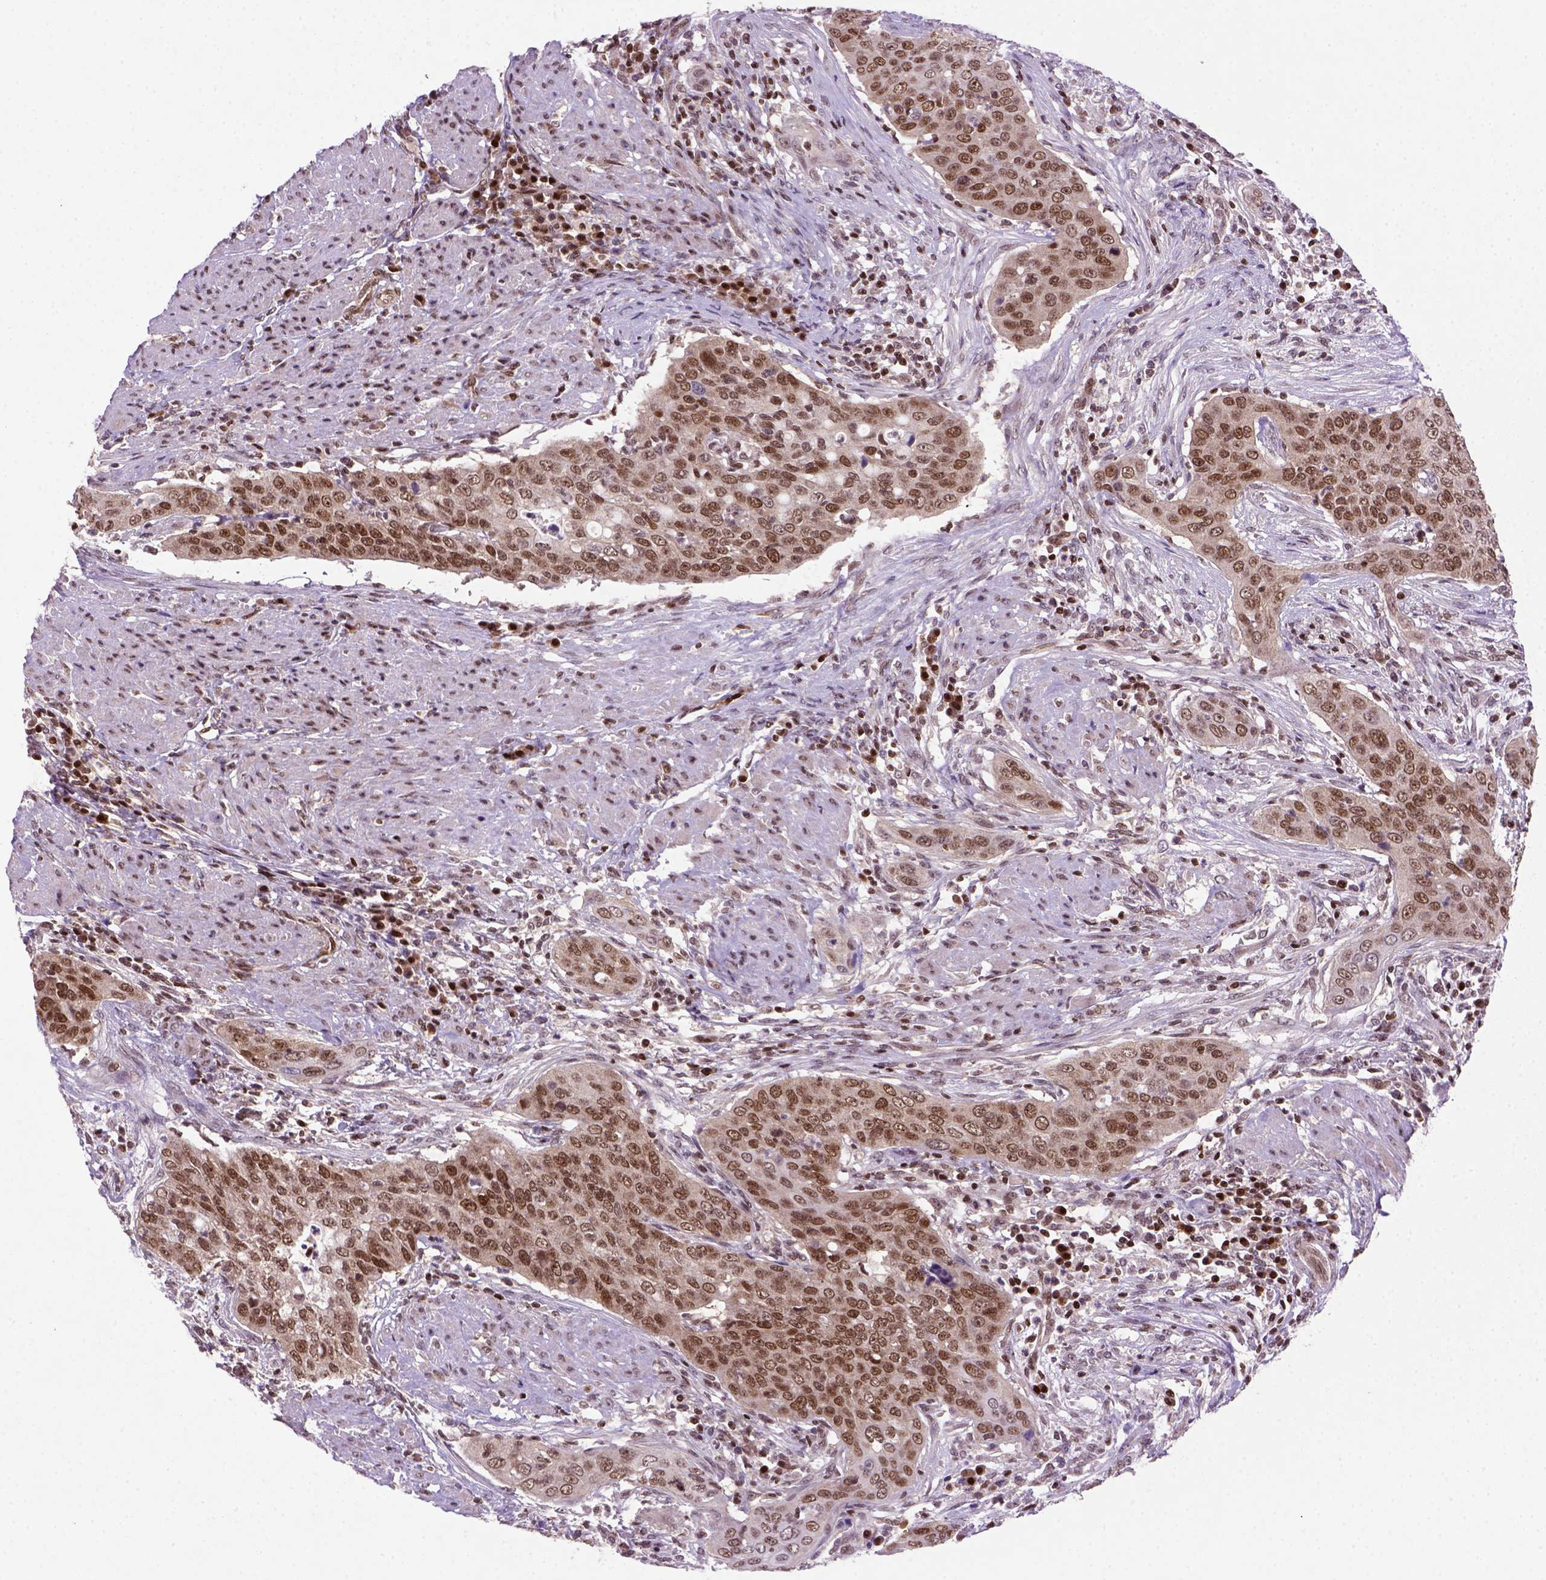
{"staining": {"intensity": "moderate", "quantity": ">75%", "location": "nuclear"}, "tissue": "urothelial cancer", "cell_type": "Tumor cells", "image_type": "cancer", "snomed": [{"axis": "morphology", "description": "Urothelial carcinoma, High grade"}, {"axis": "topography", "description": "Urinary bladder"}], "caption": "There is medium levels of moderate nuclear positivity in tumor cells of urothelial cancer, as demonstrated by immunohistochemical staining (brown color).", "gene": "MGMT", "patient": {"sex": "male", "age": 82}}